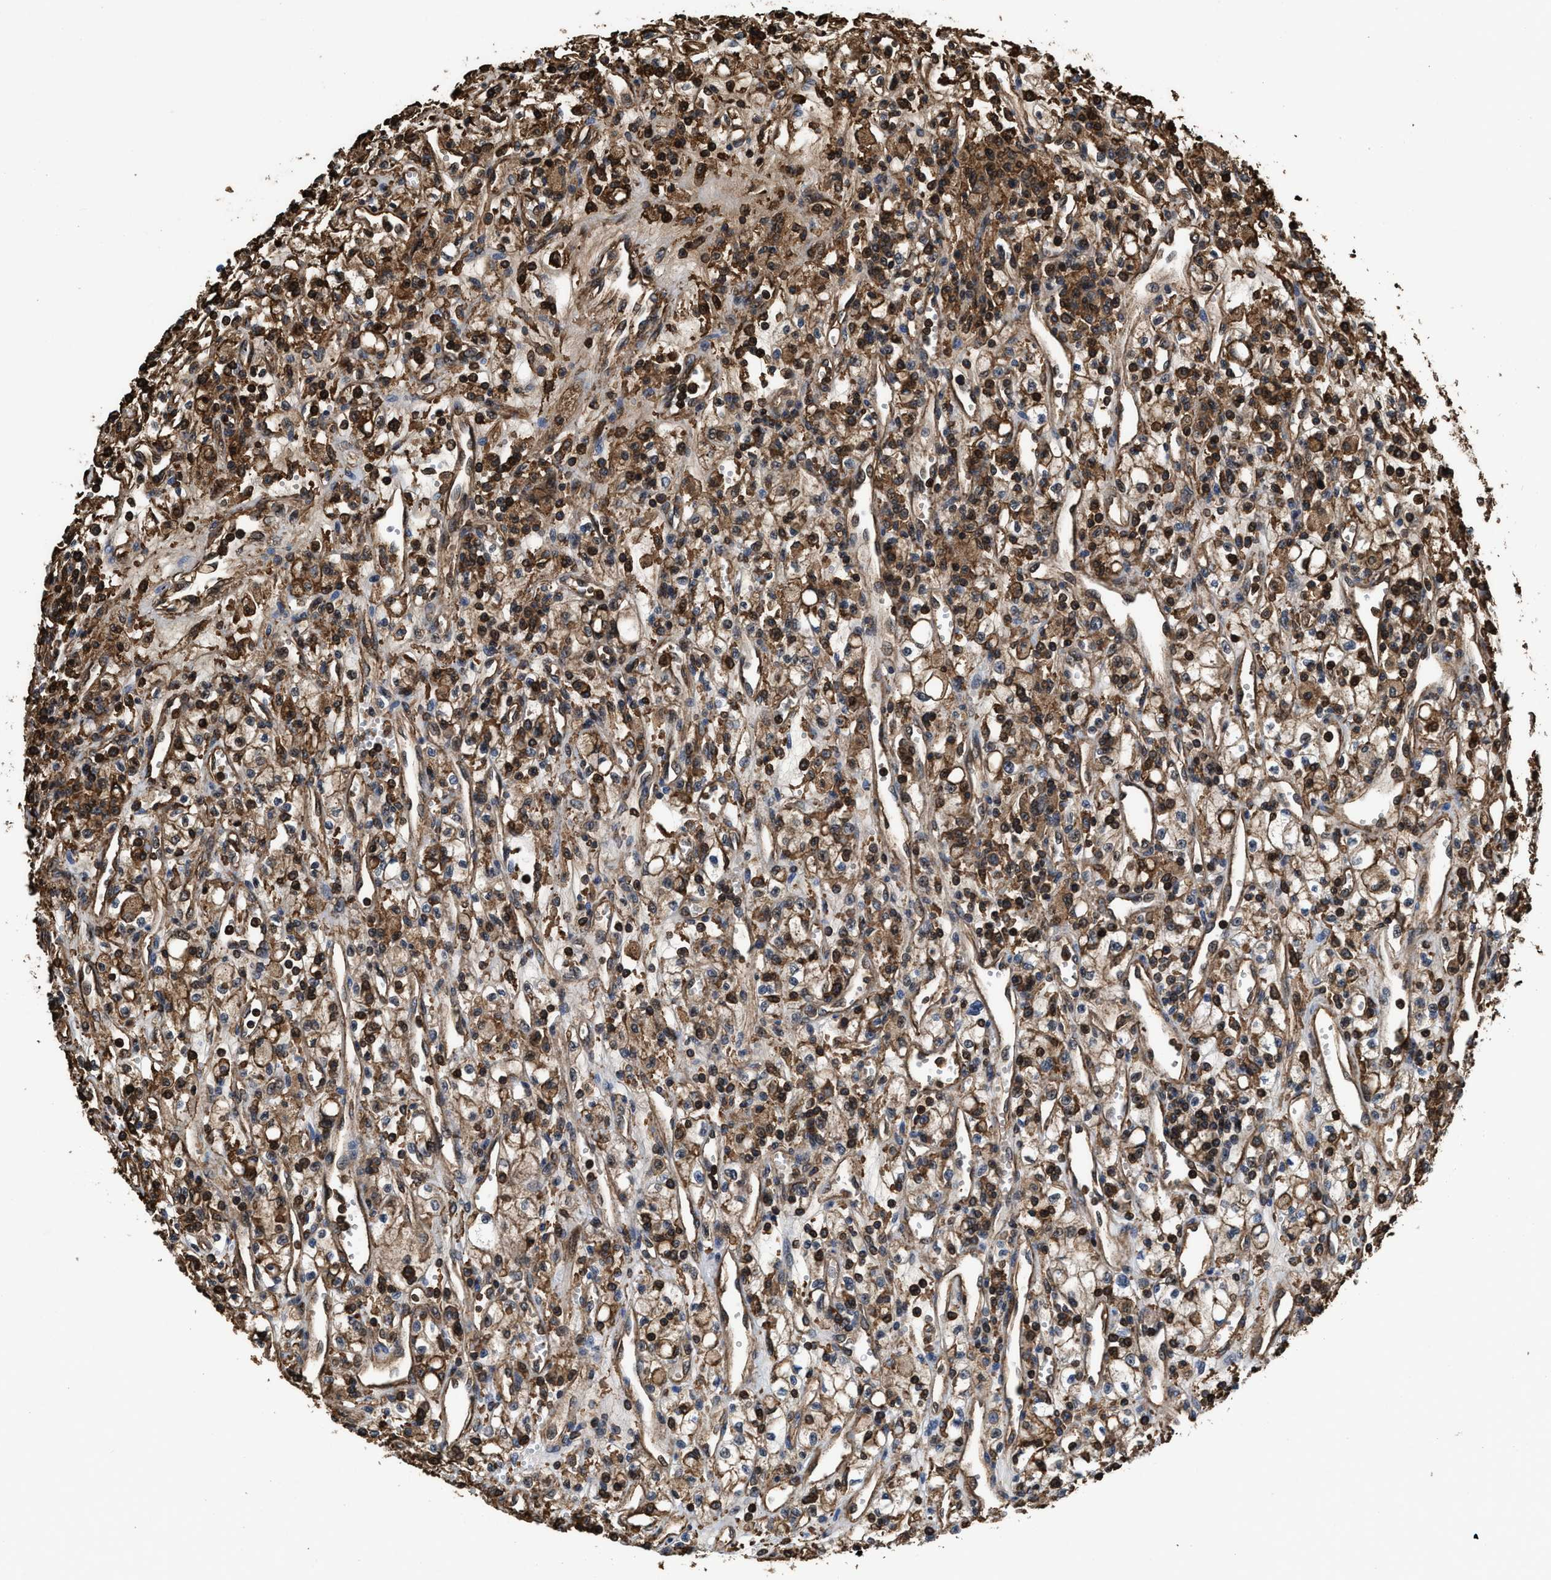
{"staining": {"intensity": "moderate", "quantity": "25%-75%", "location": "cytoplasmic/membranous"}, "tissue": "renal cancer", "cell_type": "Tumor cells", "image_type": "cancer", "snomed": [{"axis": "morphology", "description": "Adenocarcinoma, NOS"}, {"axis": "topography", "description": "Kidney"}], "caption": "High-power microscopy captured an immunohistochemistry photomicrograph of renal adenocarcinoma, revealing moderate cytoplasmic/membranous positivity in about 25%-75% of tumor cells. Using DAB (brown) and hematoxylin (blue) stains, captured at high magnification using brightfield microscopy.", "gene": "KBTBD2", "patient": {"sex": "male", "age": 59}}